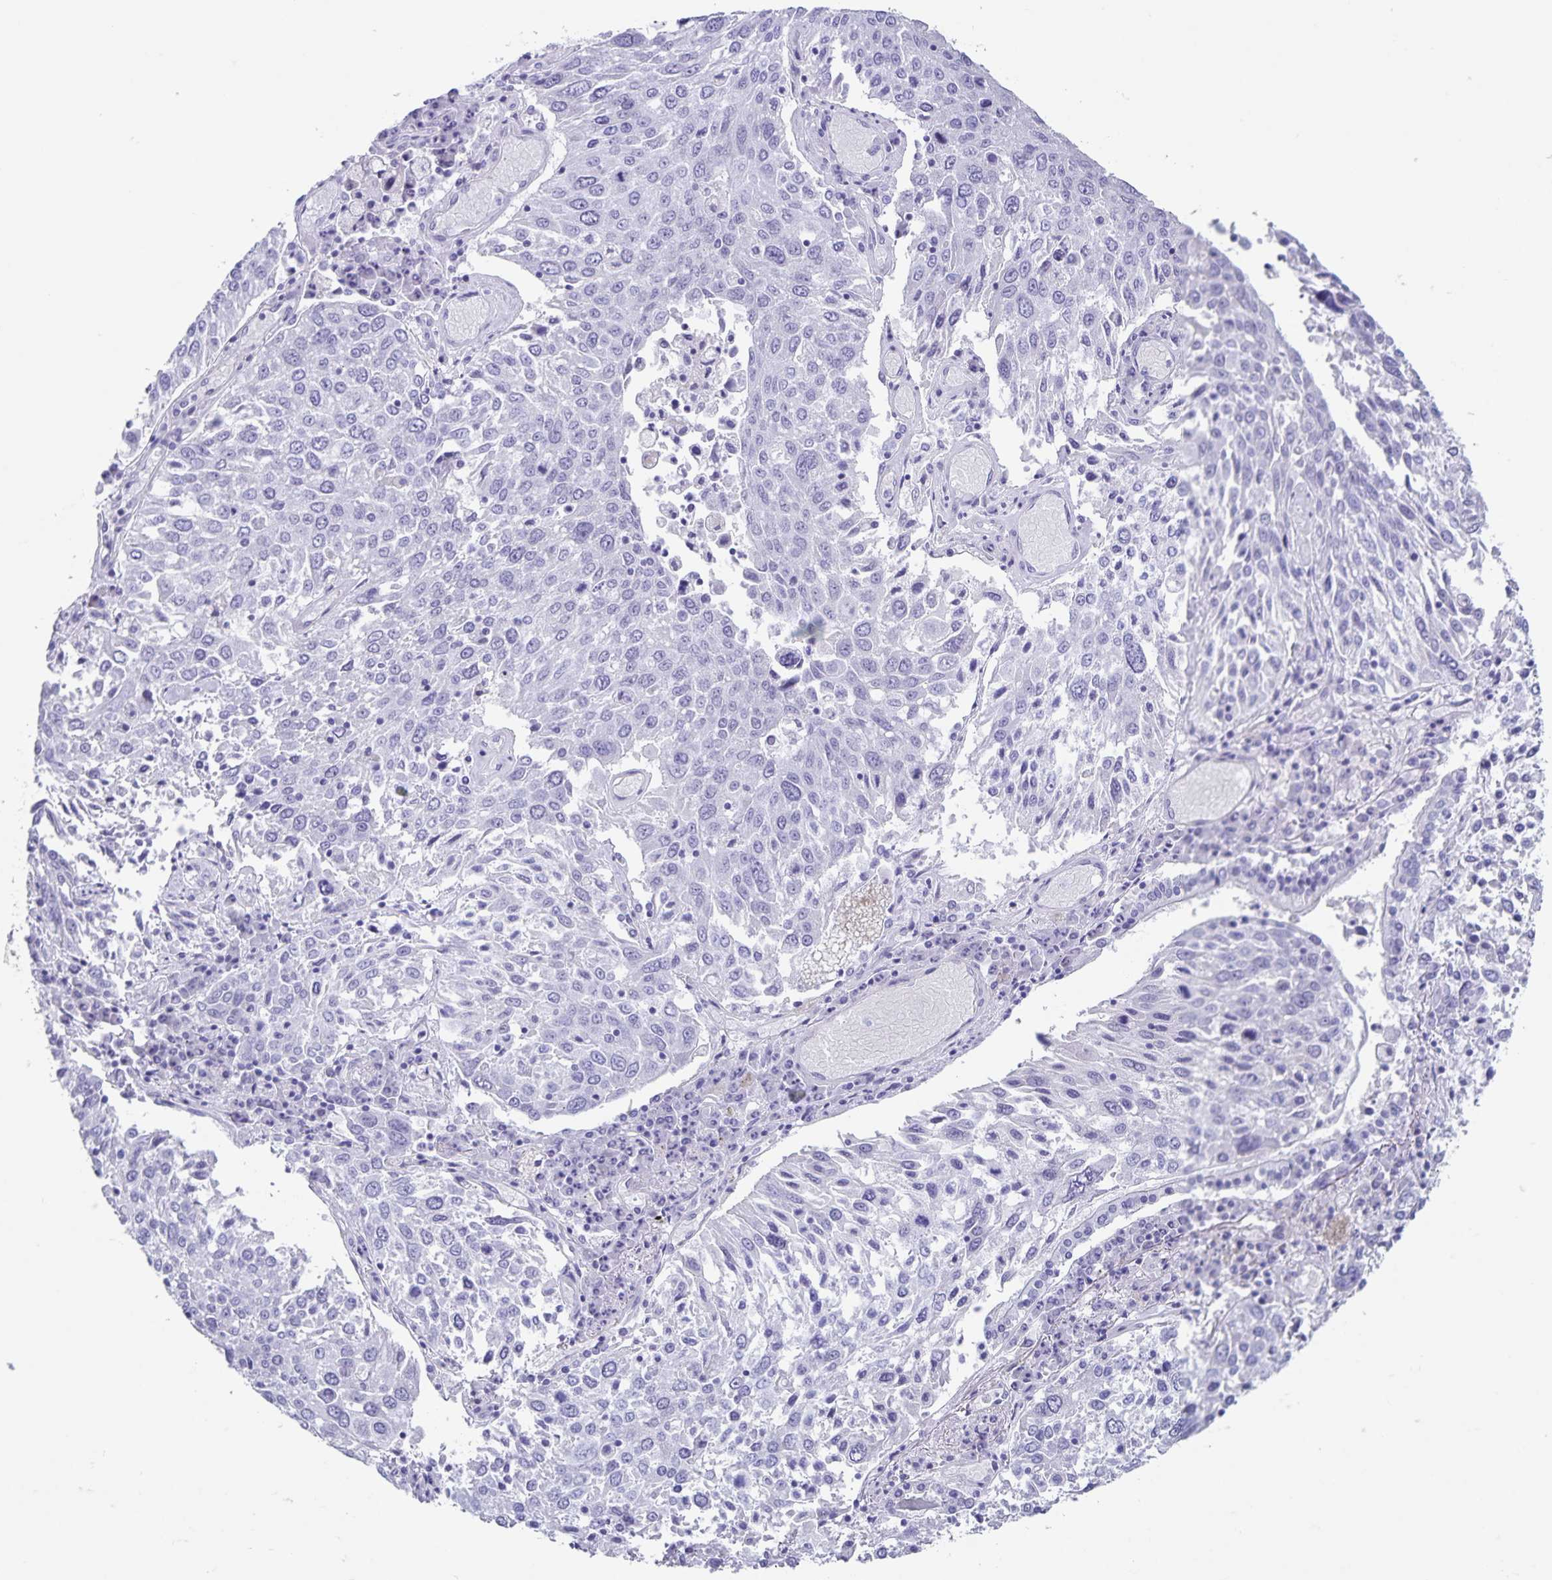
{"staining": {"intensity": "negative", "quantity": "none", "location": "none"}, "tissue": "lung cancer", "cell_type": "Tumor cells", "image_type": "cancer", "snomed": [{"axis": "morphology", "description": "Squamous cell carcinoma, NOS"}, {"axis": "topography", "description": "Lung"}], "caption": "Micrograph shows no protein staining in tumor cells of lung squamous cell carcinoma tissue.", "gene": "C11orf42", "patient": {"sex": "male", "age": 65}}